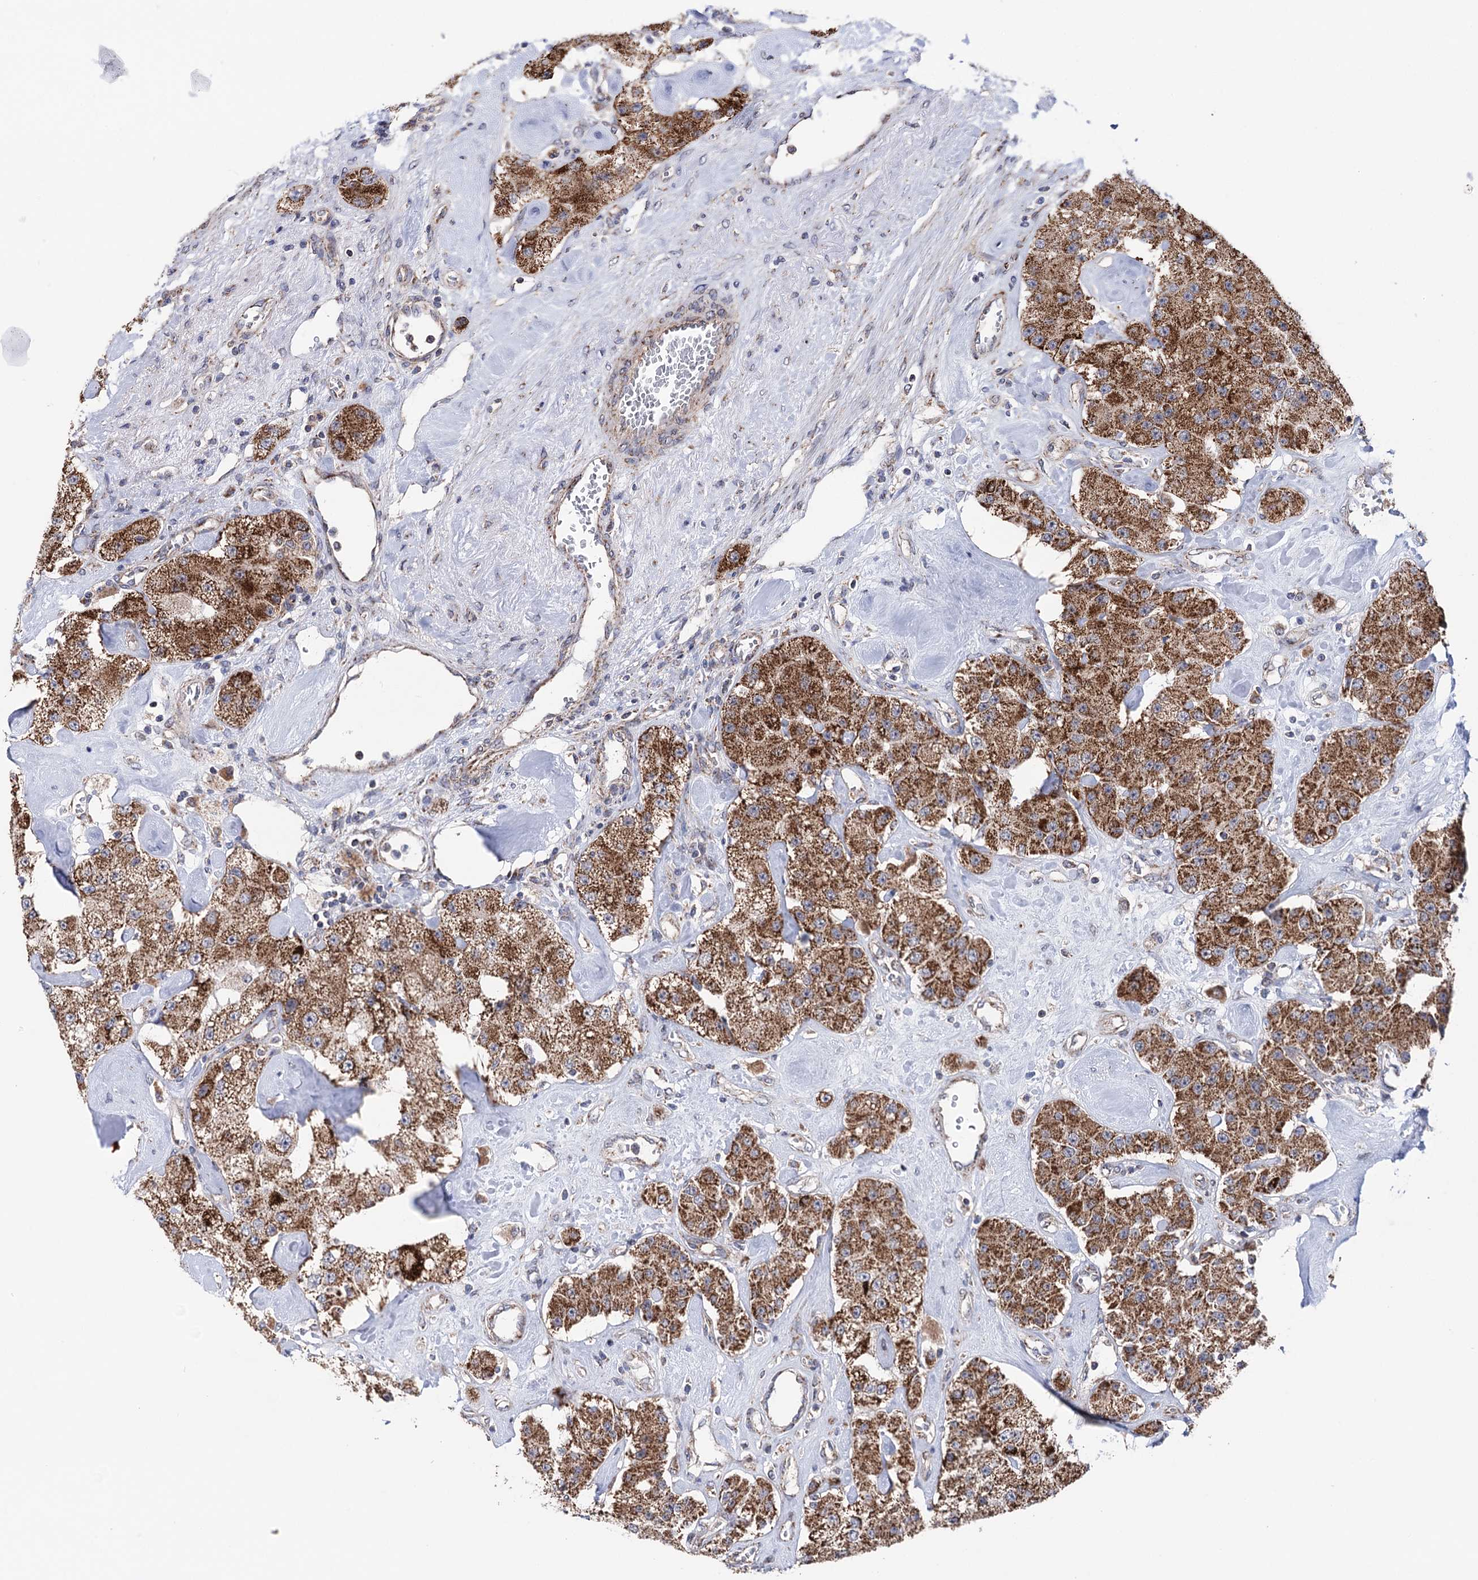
{"staining": {"intensity": "strong", "quantity": ">75%", "location": "cytoplasmic/membranous"}, "tissue": "carcinoid", "cell_type": "Tumor cells", "image_type": "cancer", "snomed": [{"axis": "morphology", "description": "Carcinoid, malignant, NOS"}, {"axis": "topography", "description": "Pancreas"}], "caption": "Protein staining demonstrates strong cytoplasmic/membranous staining in about >75% of tumor cells in carcinoid.", "gene": "SUCLA2", "patient": {"sex": "male", "age": 41}}